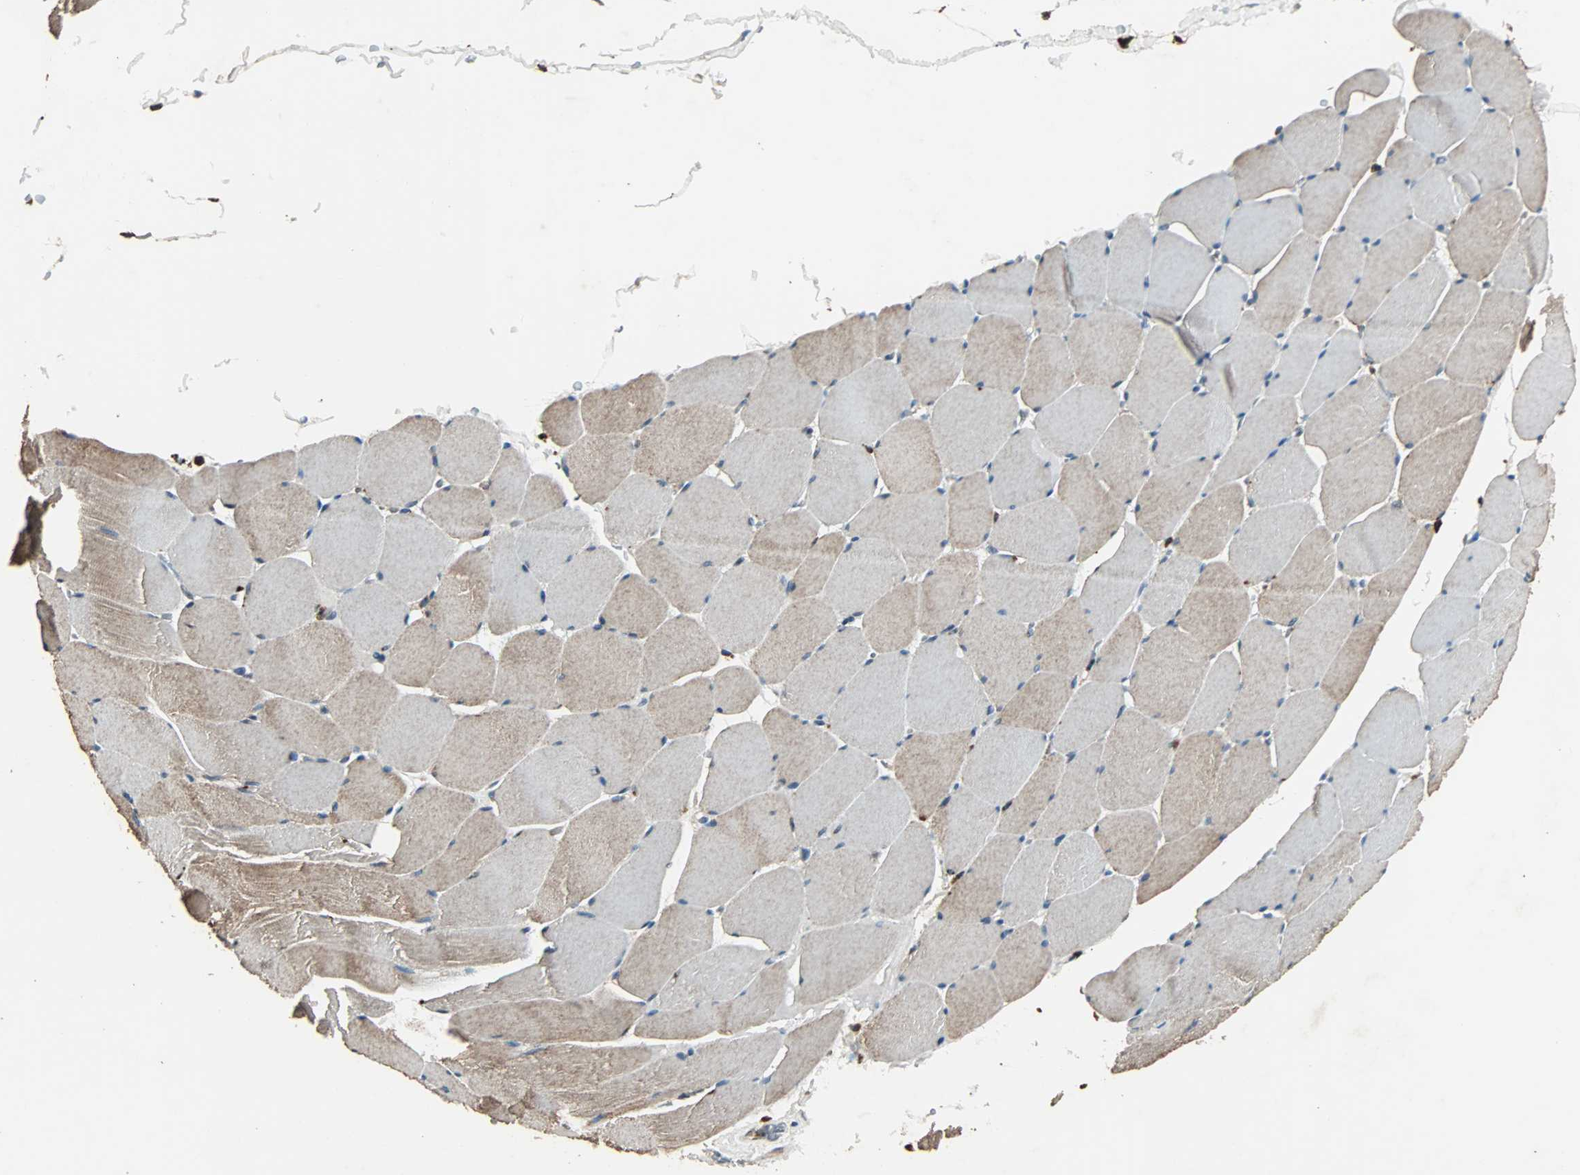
{"staining": {"intensity": "weak", "quantity": "25%-75%", "location": "cytoplasmic/membranous"}, "tissue": "skeletal muscle", "cell_type": "Myocytes", "image_type": "normal", "snomed": [{"axis": "morphology", "description": "Normal tissue, NOS"}, {"axis": "topography", "description": "Skeletal muscle"}], "caption": "A brown stain shows weak cytoplasmic/membranous staining of a protein in myocytes of unremarkable skeletal muscle.", "gene": "GCK", "patient": {"sex": "male", "age": 62}}